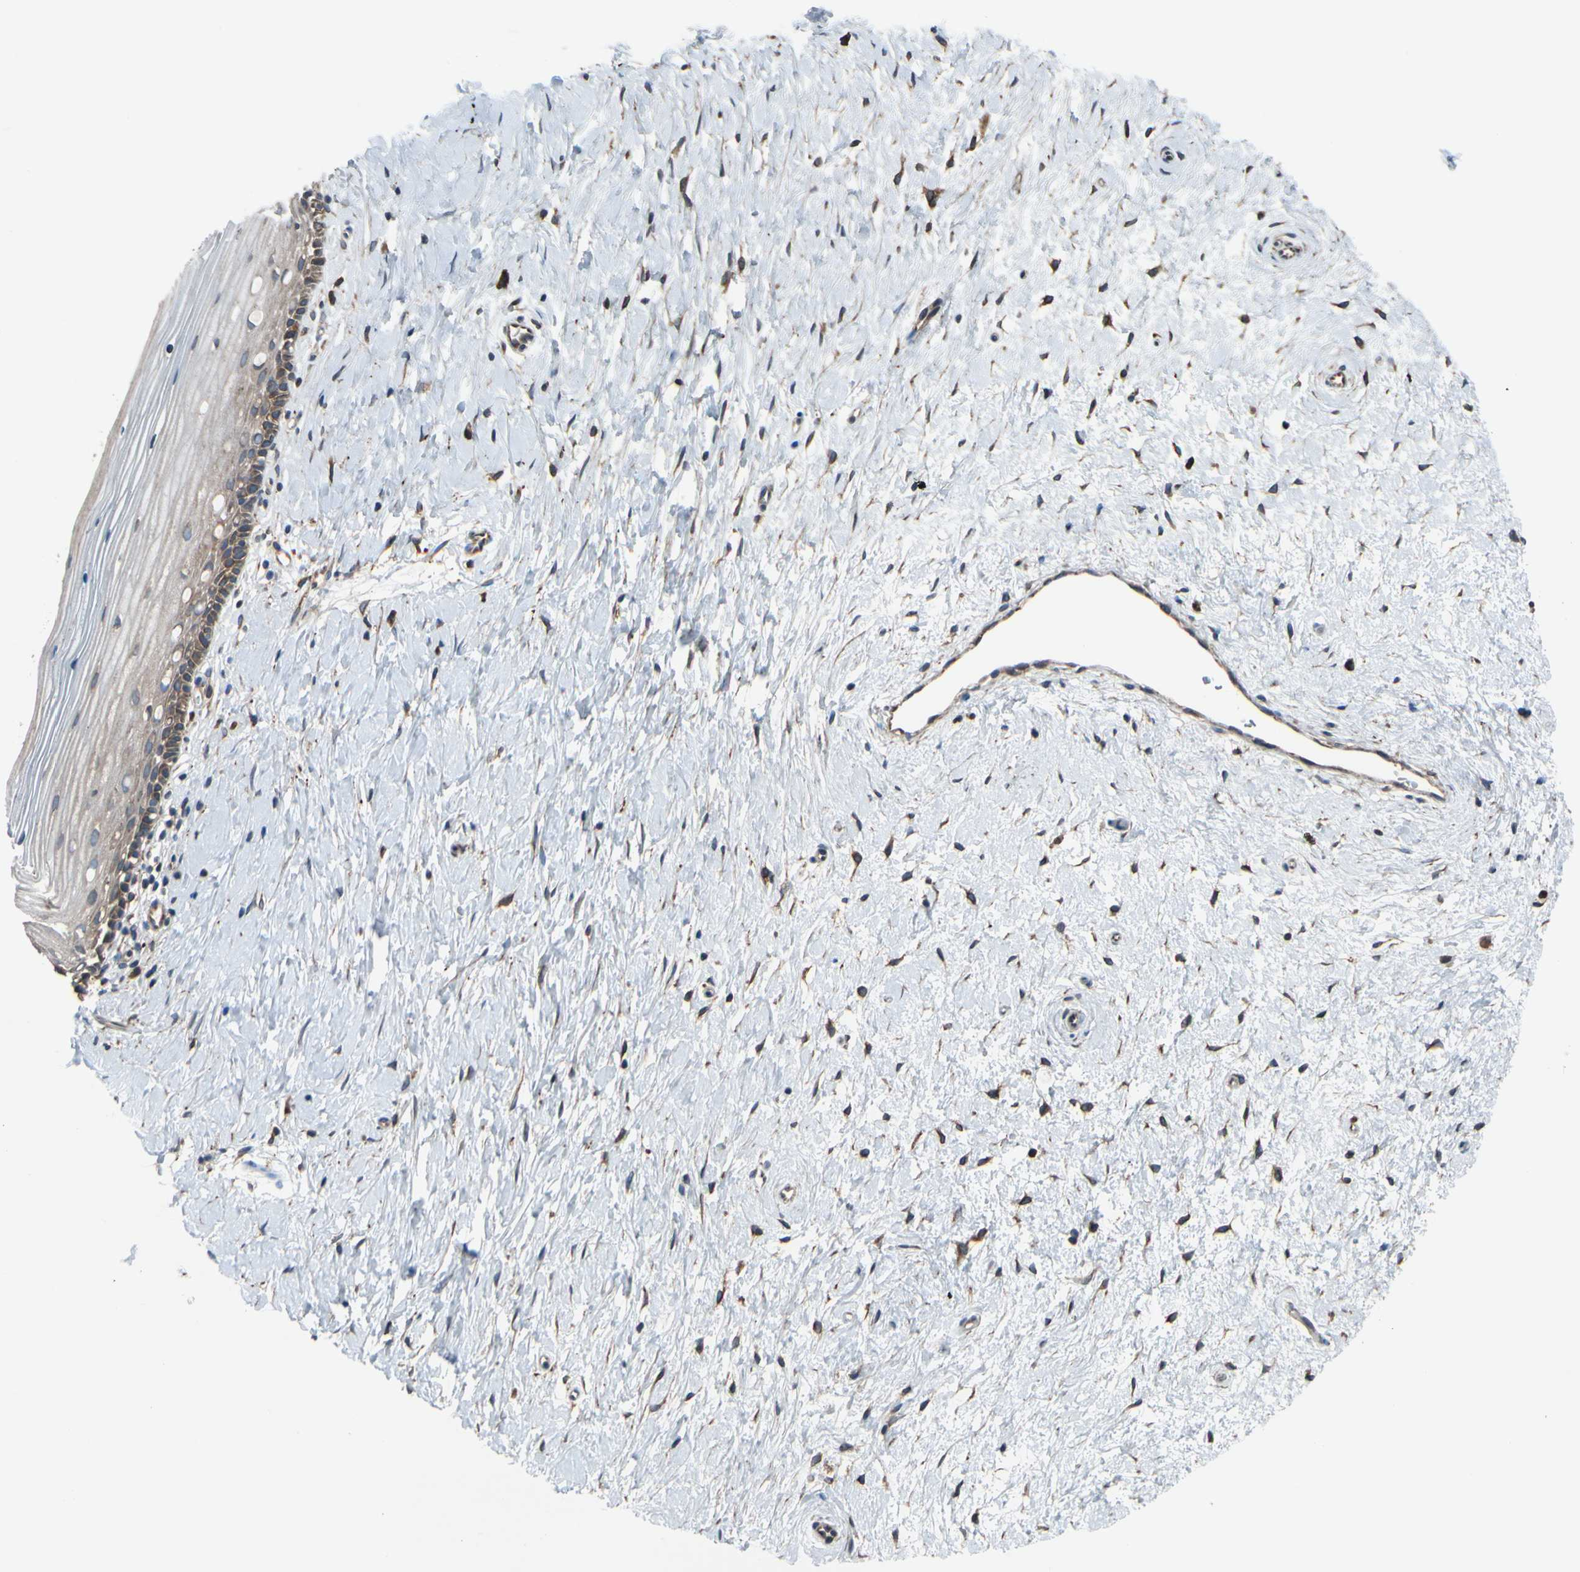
{"staining": {"intensity": "moderate", "quantity": ">75%", "location": "cytoplasmic/membranous"}, "tissue": "cervix", "cell_type": "Glandular cells", "image_type": "normal", "snomed": [{"axis": "morphology", "description": "Normal tissue, NOS"}, {"axis": "topography", "description": "Cervix"}], "caption": "Immunohistochemistry (IHC) image of normal cervix stained for a protein (brown), which shows medium levels of moderate cytoplasmic/membranous staining in approximately >75% of glandular cells.", "gene": "CLCC1", "patient": {"sex": "female", "age": 39}}